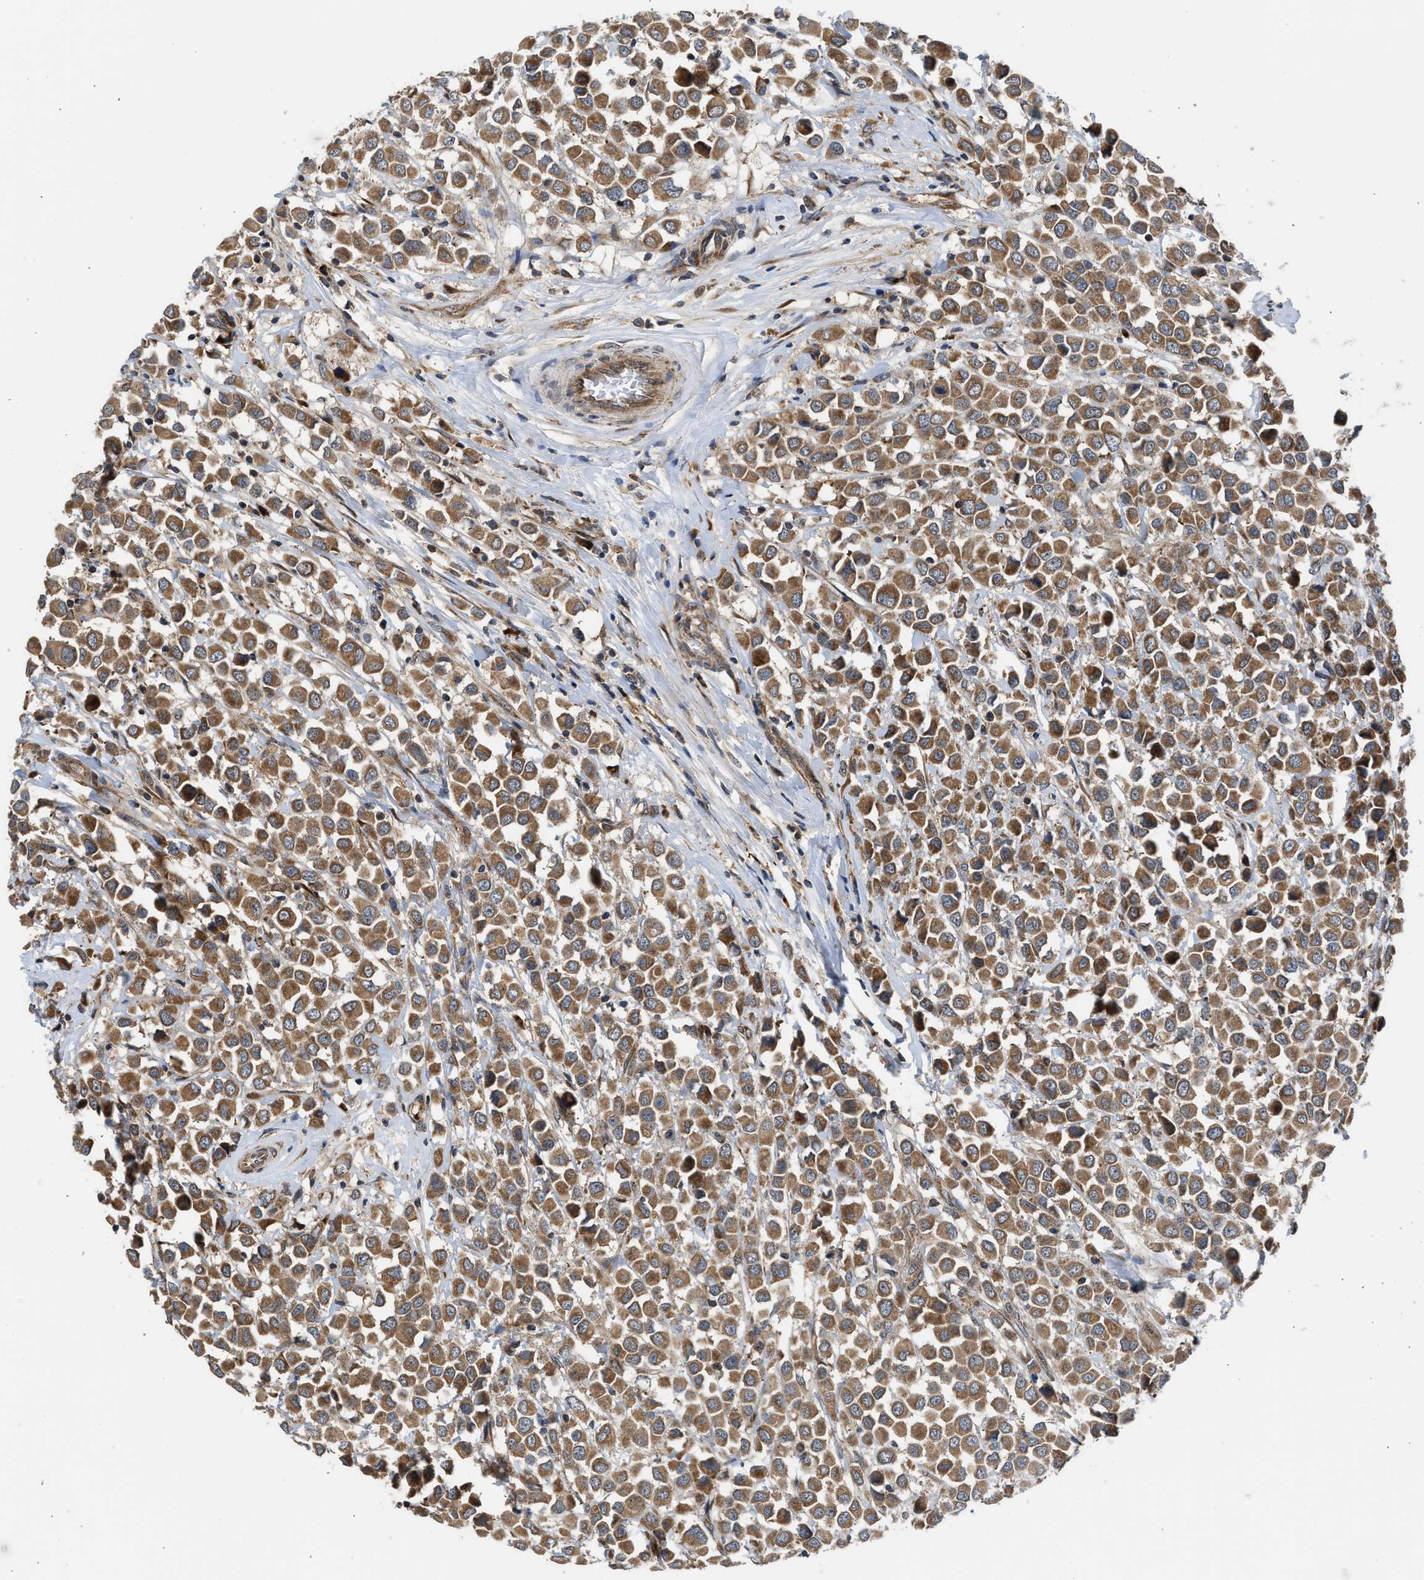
{"staining": {"intensity": "moderate", "quantity": ">75%", "location": "cytoplasmic/membranous"}, "tissue": "breast cancer", "cell_type": "Tumor cells", "image_type": "cancer", "snomed": [{"axis": "morphology", "description": "Duct carcinoma"}, {"axis": "topography", "description": "Breast"}], "caption": "Protein analysis of breast cancer (infiltrating ductal carcinoma) tissue displays moderate cytoplasmic/membranous staining in approximately >75% of tumor cells.", "gene": "POLG2", "patient": {"sex": "female", "age": 61}}